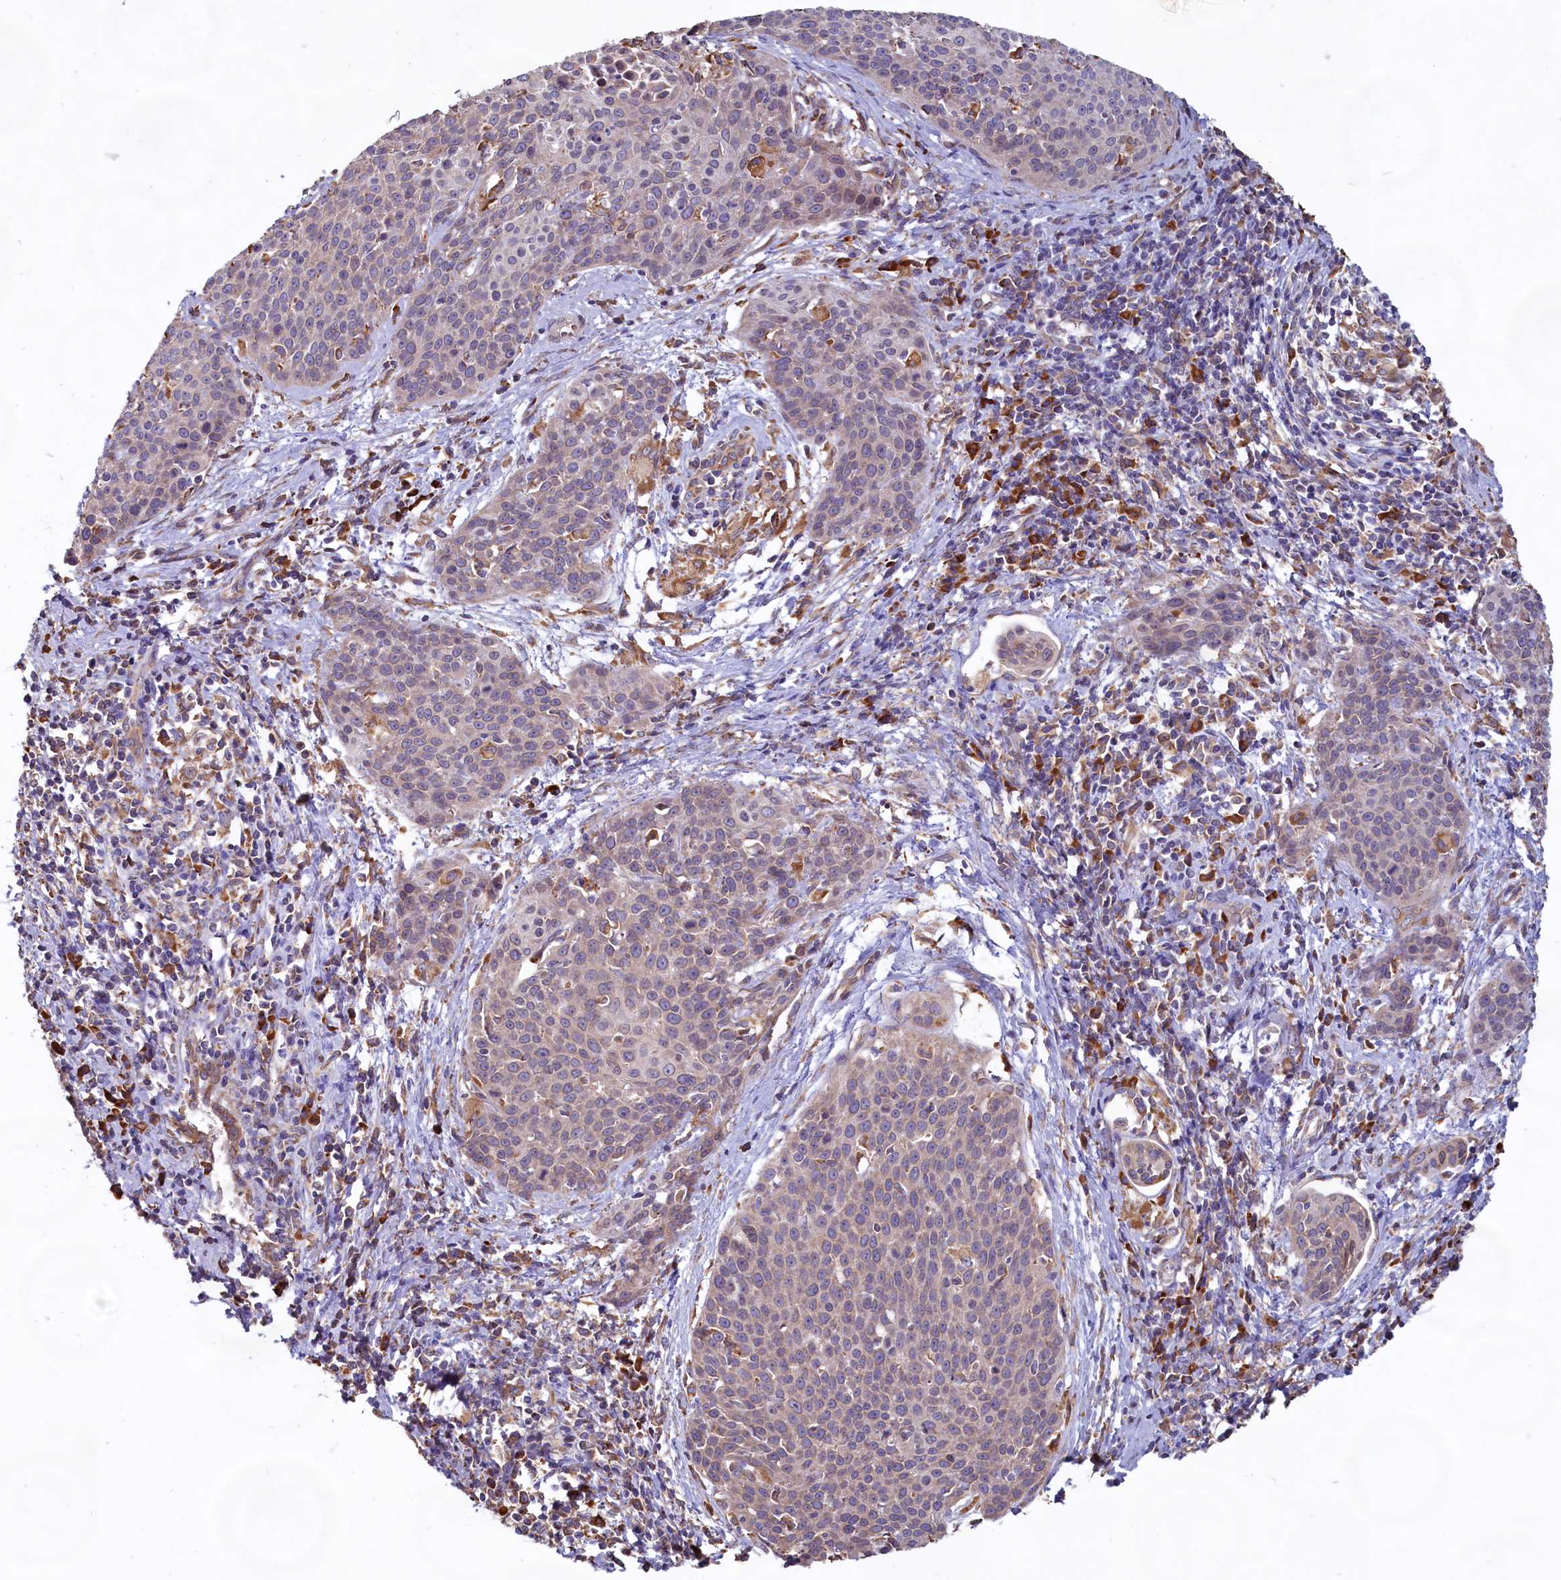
{"staining": {"intensity": "negative", "quantity": "none", "location": "none"}, "tissue": "cervical cancer", "cell_type": "Tumor cells", "image_type": "cancer", "snomed": [{"axis": "morphology", "description": "Squamous cell carcinoma, NOS"}, {"axis": "topography", "description": "Cervix"}], "caption": "This is a histopathology image of immunohistochemistry (IHC) staining of cervical squamous cell carcinoma, which shows no positivity in tumor cells.", "gene": "TBC1D19", "patient": {"sex": "female", "age": 38}}